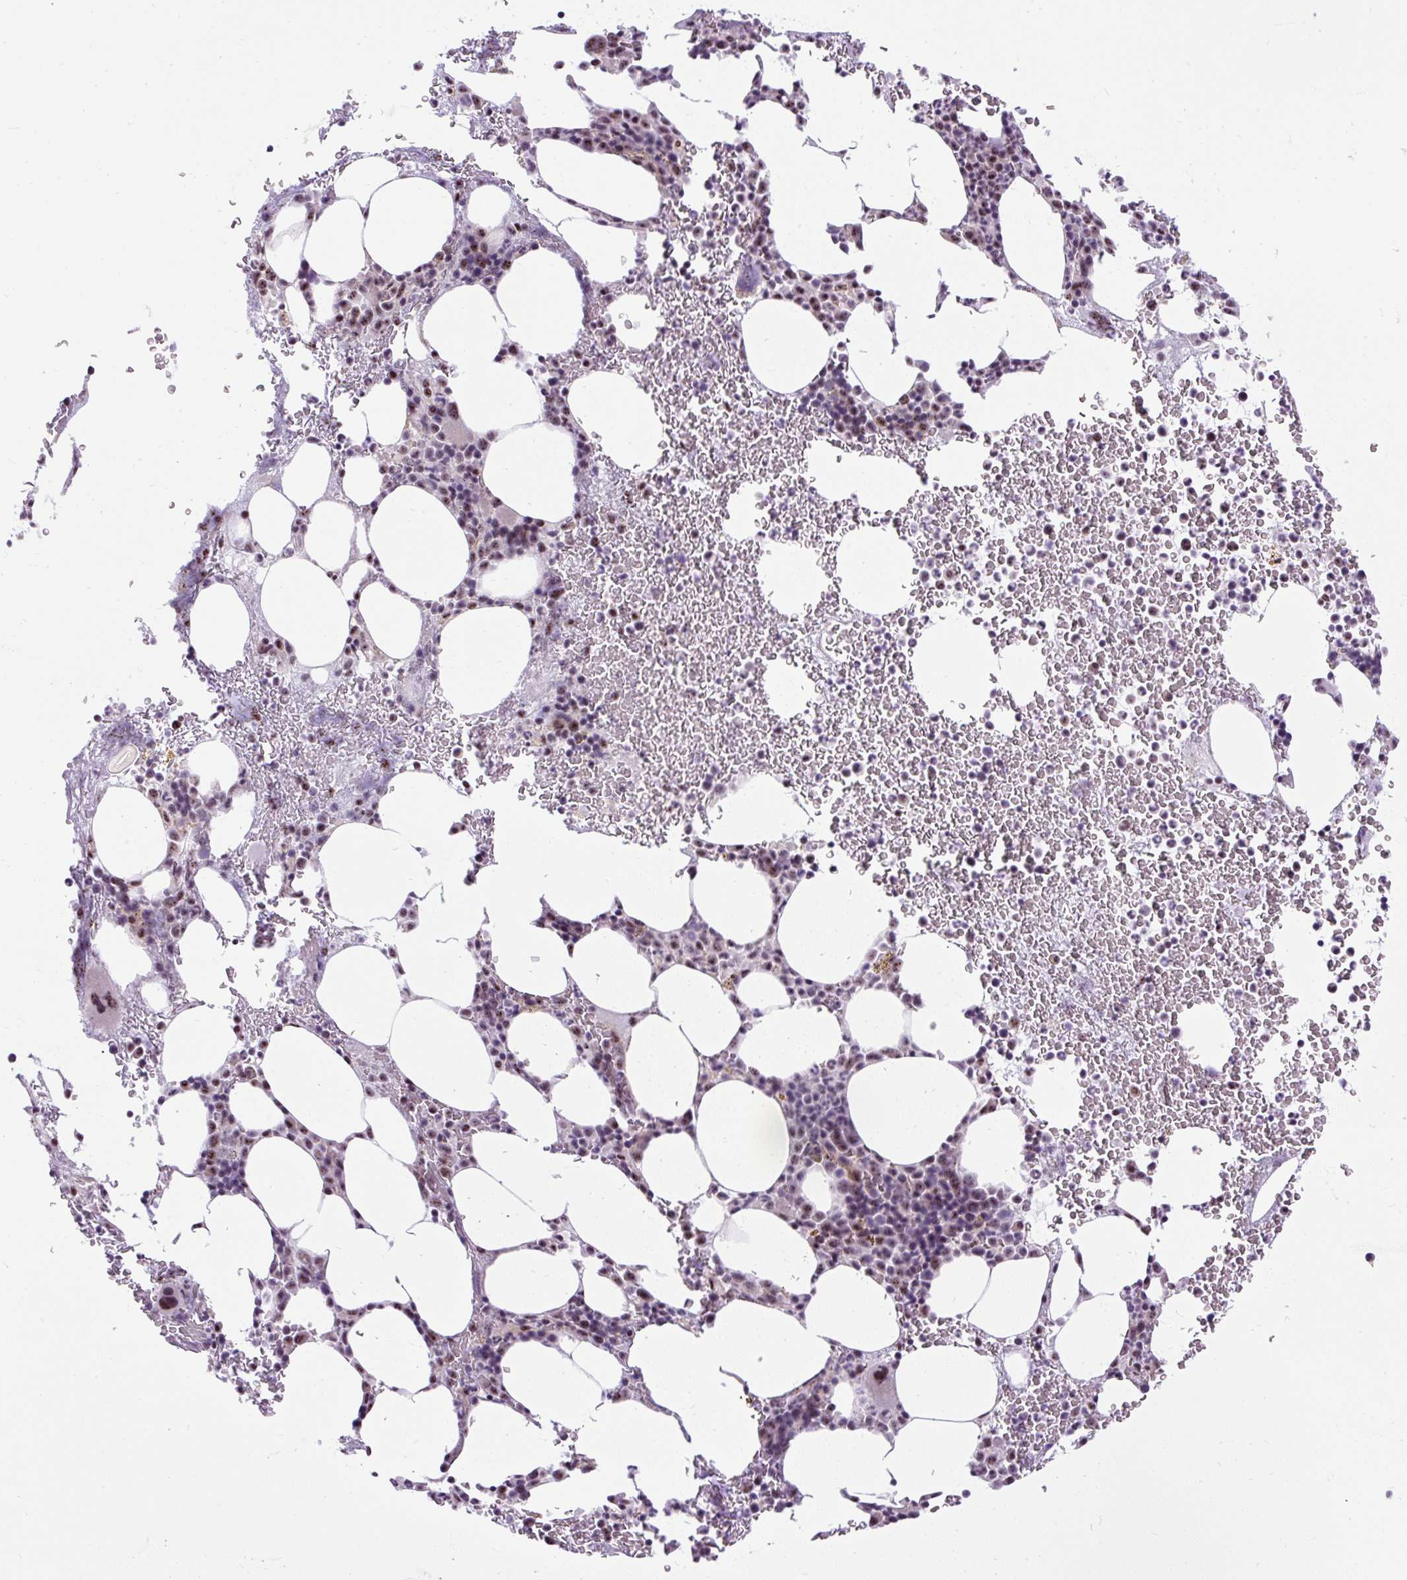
{"staining": {"intensity": "moderate", "quantity": "<25%", "location": "nuclear"}, "tissue": "bone marrow", "cell_type": "Hematopoietic cells", "image_type": "normal", "snomed": [{"axis": "morphology", "description": "Normal tissue, NOS"}, {"axis": "topography", "description": "Bone marrow"}], "caption": "Unremarkable bone marrow shows moderate nuclear positivity in approximately <25% of hematopoietic cells, visualized by immunohistochemistry.", "gene": "SMC5", "patient": {"sex": "male", "age": 62}}